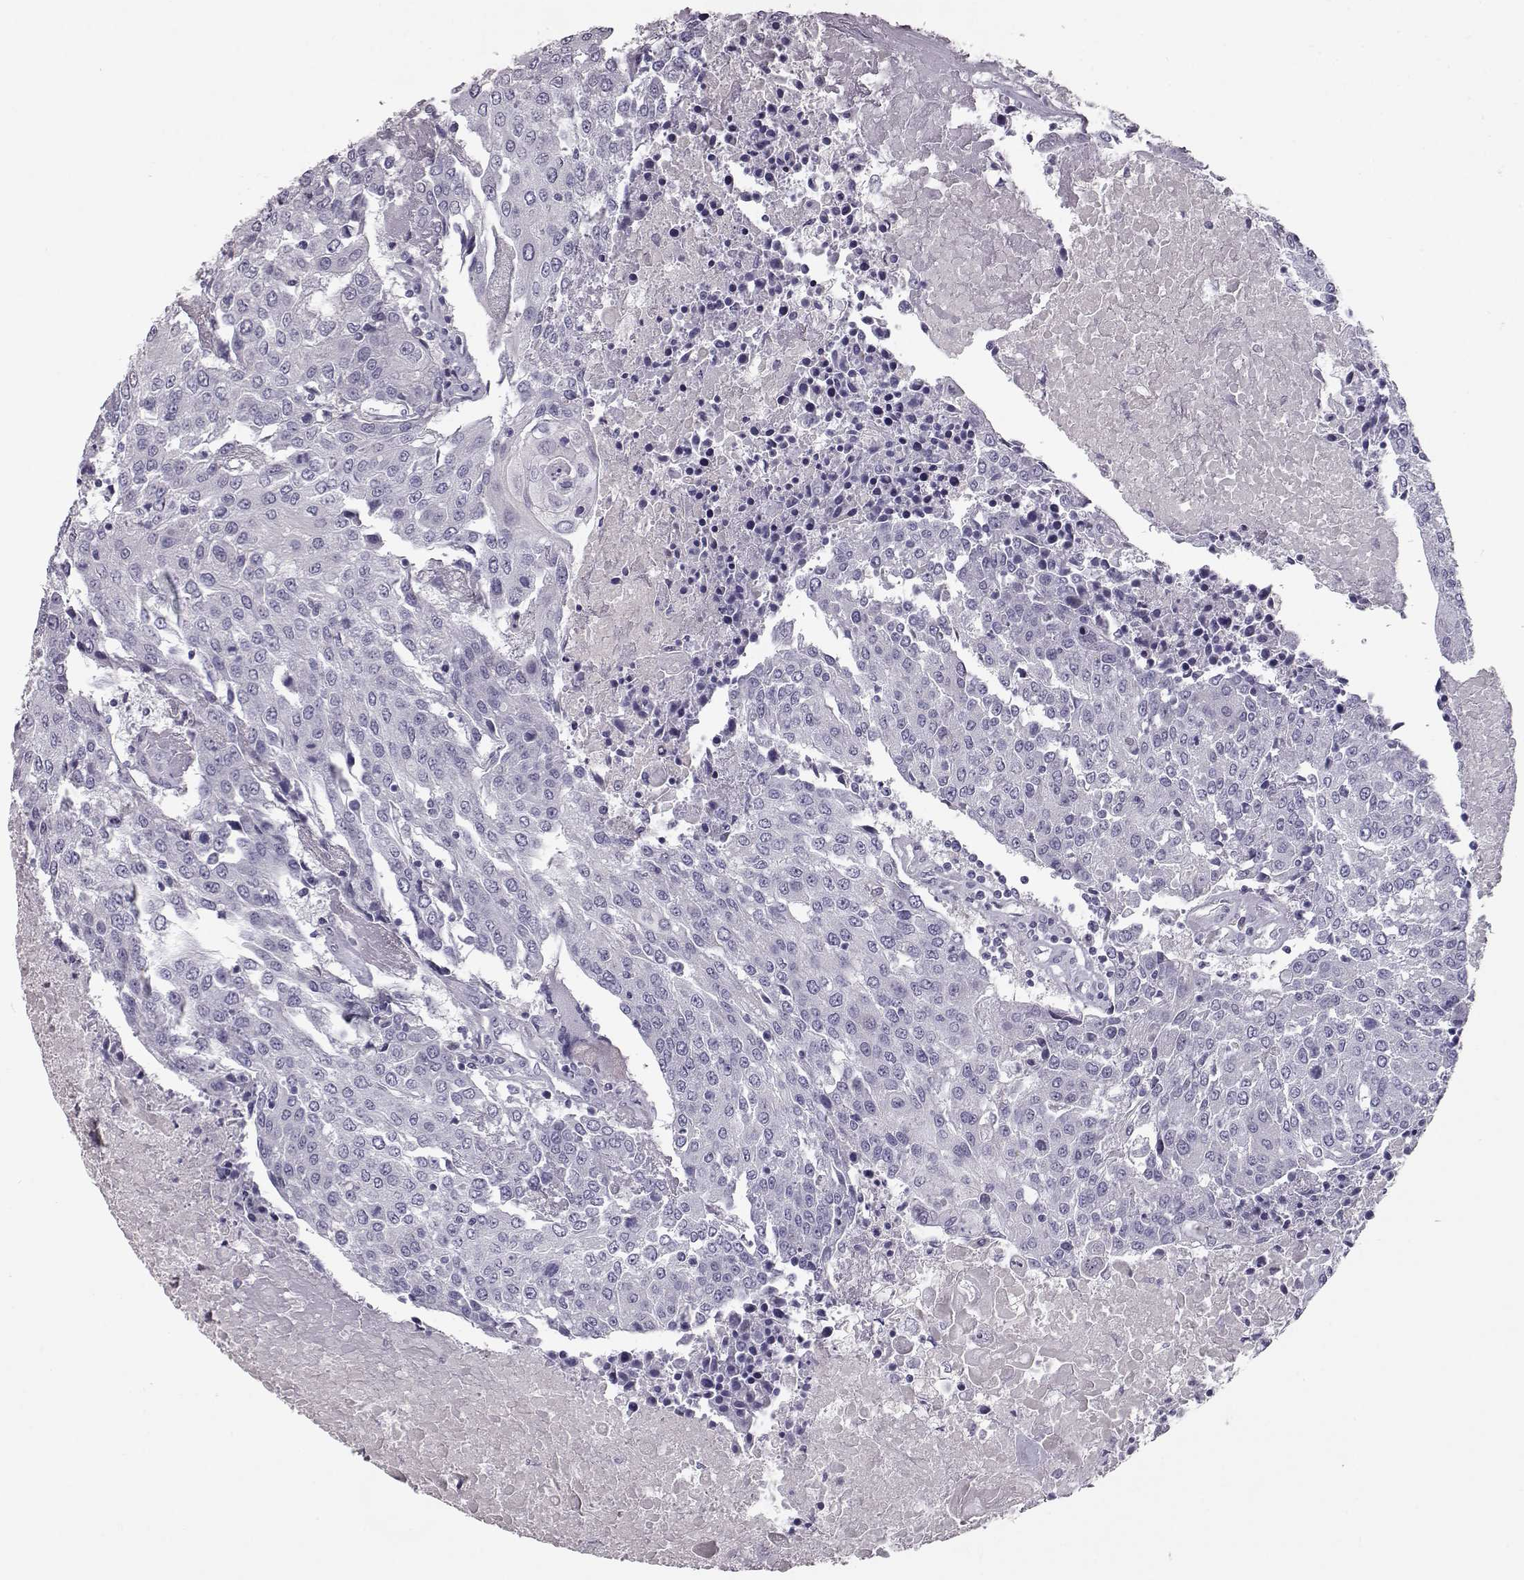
{"staining": {"intensity": "negative", "quantity": "none", "location": "none"}, "tissue": "urothelial cancer", "cell_type": "Tumor cells", "image_type": "cancer", "snomed": [{"axis": "morphology", "description": "Urothelial carcinoma, High grade"}, {"axis": "topography", "description": "Urinary bladder"}], "caption": "Tumor cells show no significant protein expression in urothelial cancer.", "gene": "CCL19", "patient": {"sex": "female", "age": 85}}